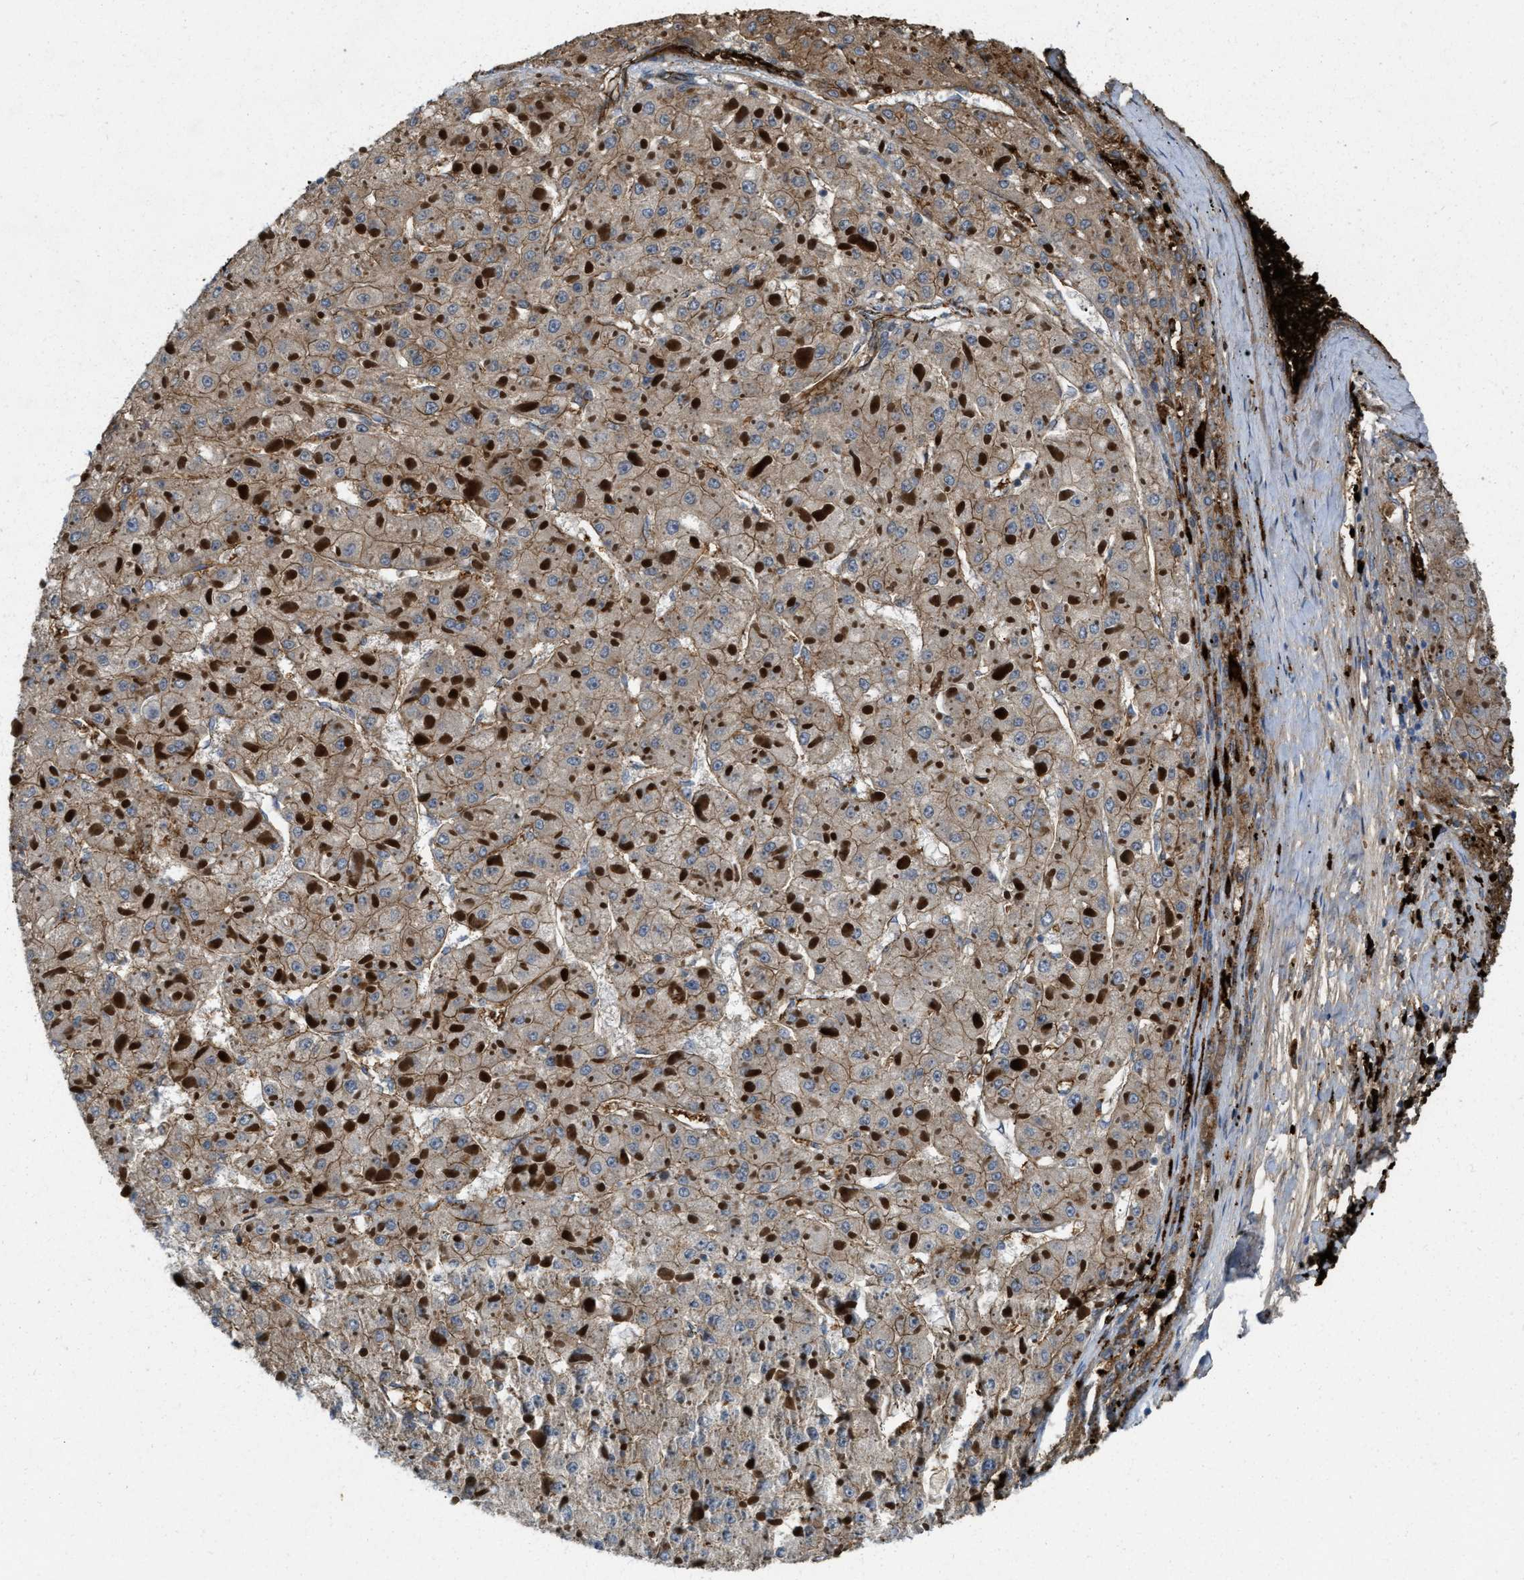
{"staining": {"intensity": "weak", "quantity": "25%-75%", "location": "cytoplasmic/membranous"}, "tissue": "liver cancer", "cell_type": "Tumor cells", "image_type": "cancer", "snomed": [{"axis": "morphology", "description": "Carcinoma, Hepatocellular, NOS"}, {"axis": "topography", "description": "Liver"}], "caption": "Liver hepatocellular carcinoma stained with a brown dye reveals weak cytoplasmic/membranous positive staining in about 25%-75% of tumor cells.", "gene": "ERC1", "patient": {"sex": "female", "age": 73}}